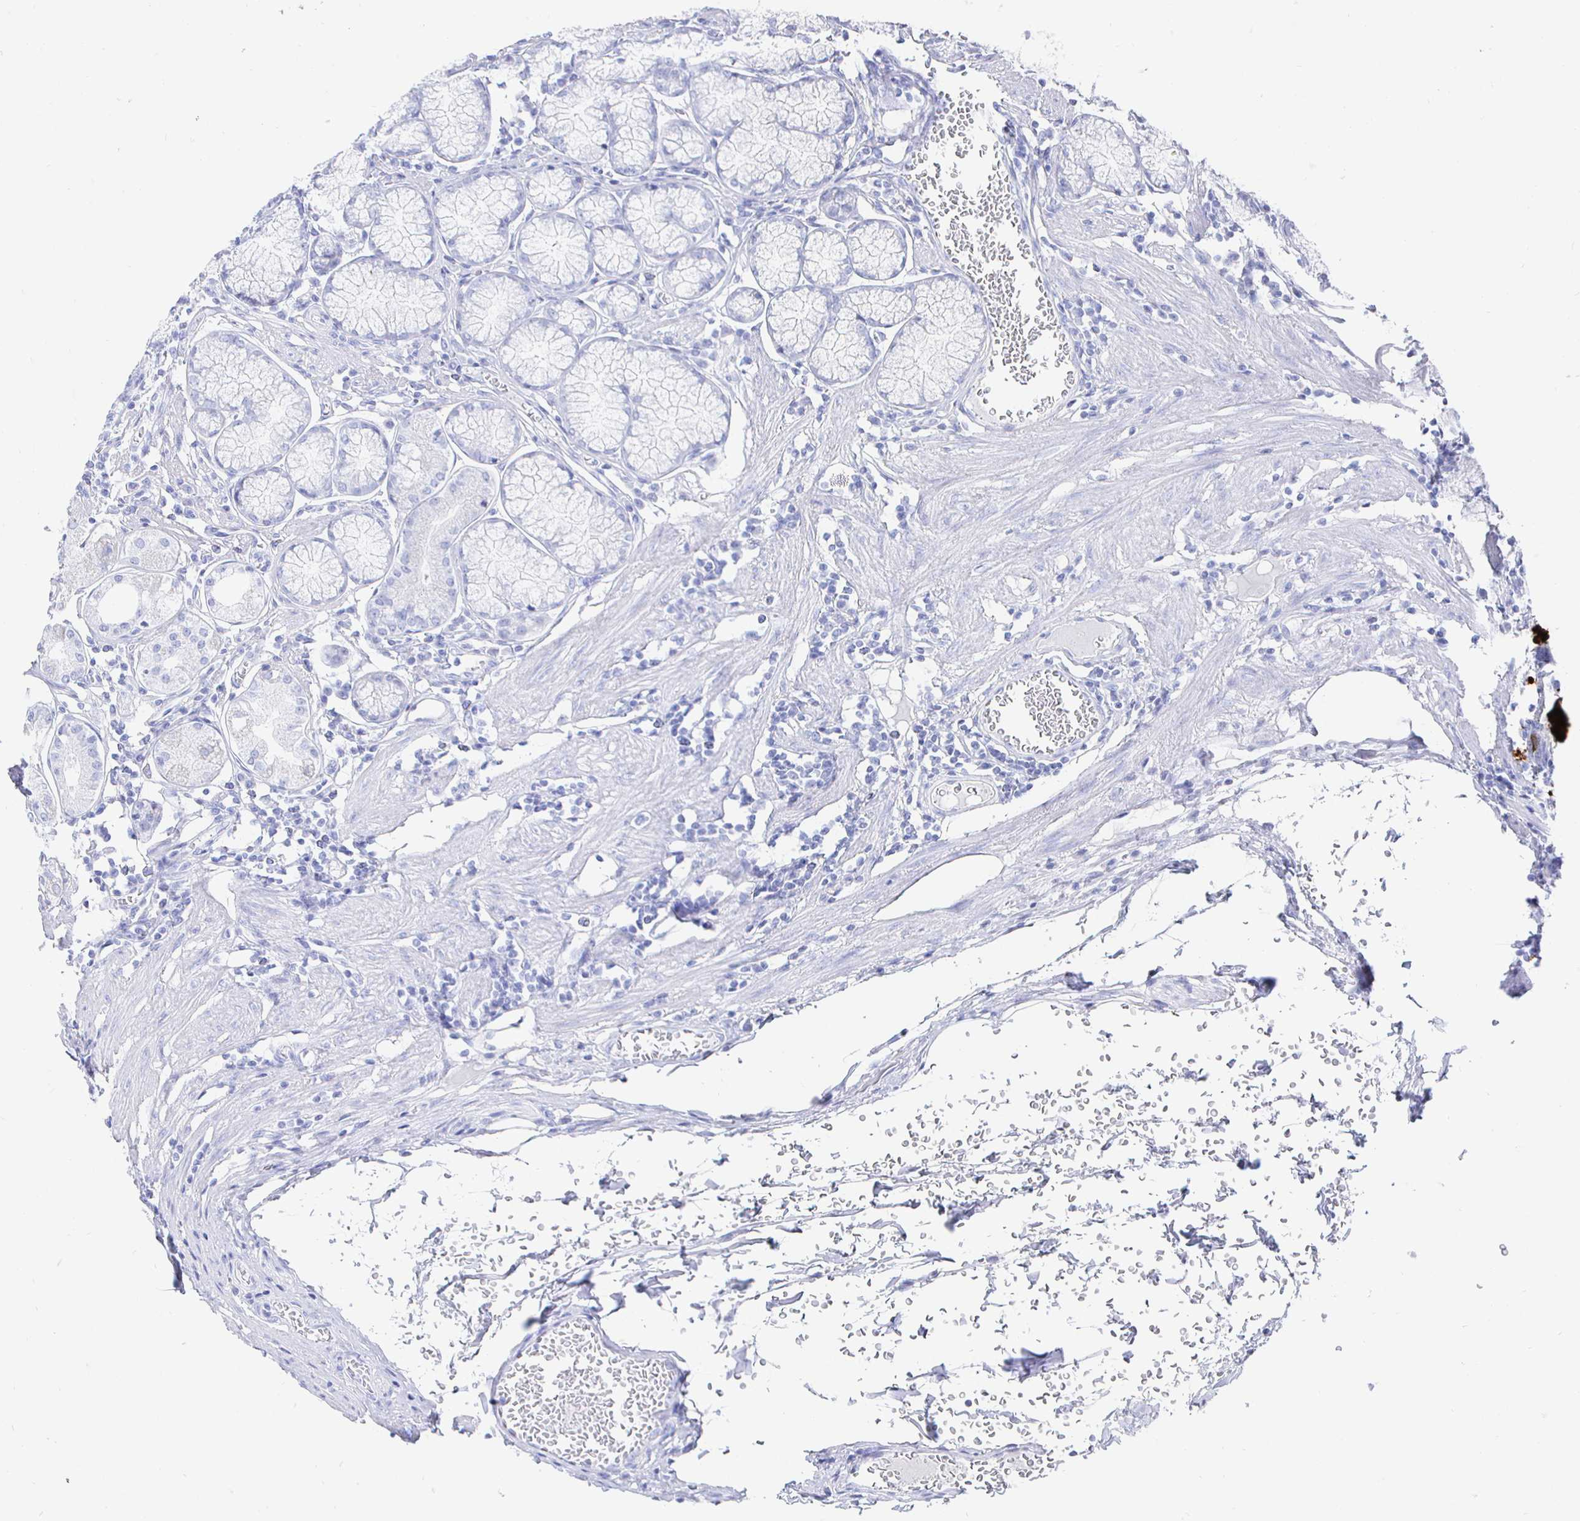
{"staining": {"intensity": "negative", "quantity": "none", "location": "none"}, "tissue": "stomach", "cell_type": "Glandular cells", "image_type": "normal", "snomed": [{"axis": "morphology", "description": "Normal tissue, NOS"}, {"axis": "topography", "description": "Stomach"}], "caption": "The photomicrograph displays no staining of glandular cells in unremarkable stomach. Nuclei are stained in blue.", "gene": "CLCA1", "patient": {"sex": "male", "age": 55}}